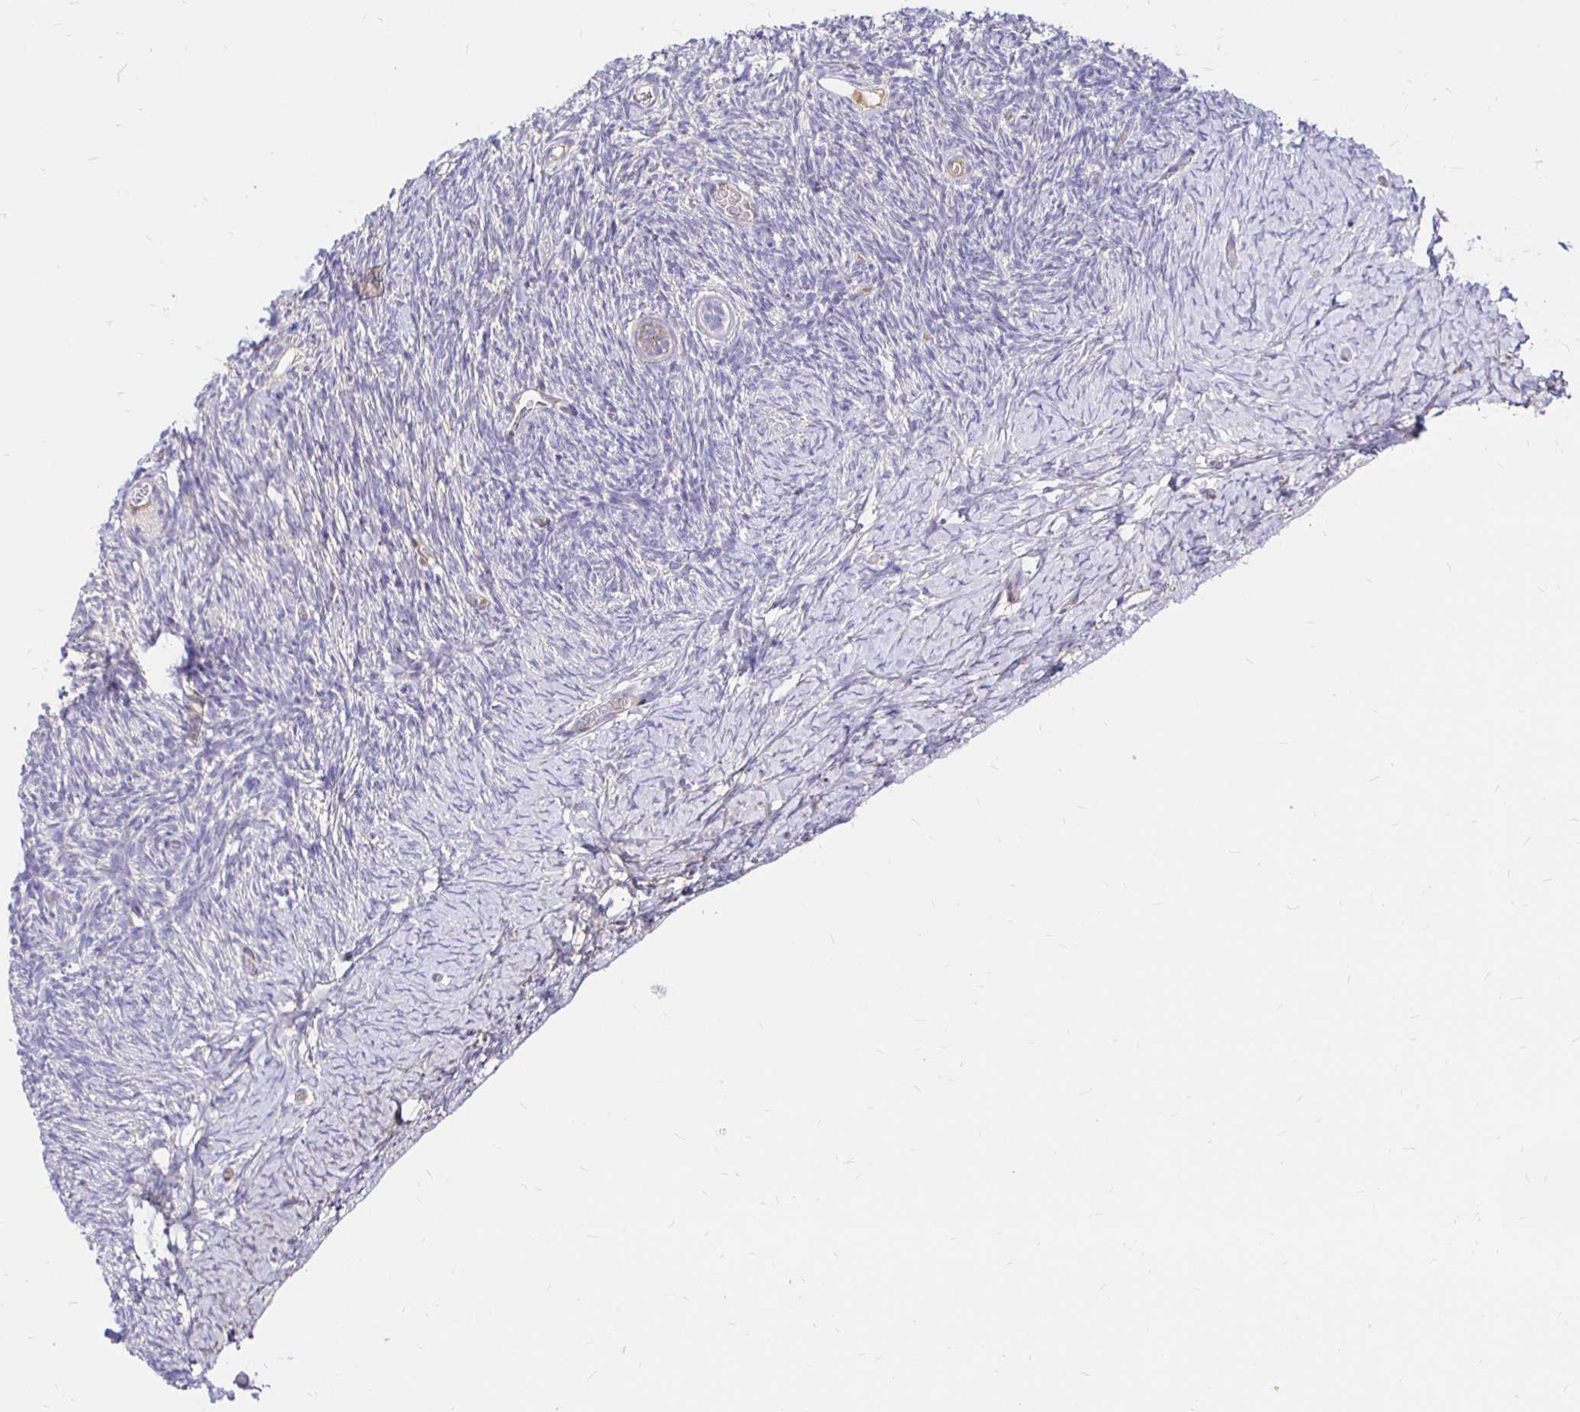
{"staining": {"intensity": "weak", "quantity": ">75%", "location": "cytoplasmic/membranous"}, "tissue": "ovary", "cell_type": "Follicle cells", "image_type": "normal", "snomed": [{"axis": "morphology", "description": "Normal tissue, NOS"}, {"axis": "topography", "description": "Ovary"}], "caption": "This histopathology image demonstrates immunohistochemistry (IHC) staining of normal human ovary, with low weak cytoplasmic/membranous expression in about >75% of follicle cells.", "gene": "PALM2AKAP2", "patient": {"sex": "female", "age": 39}}